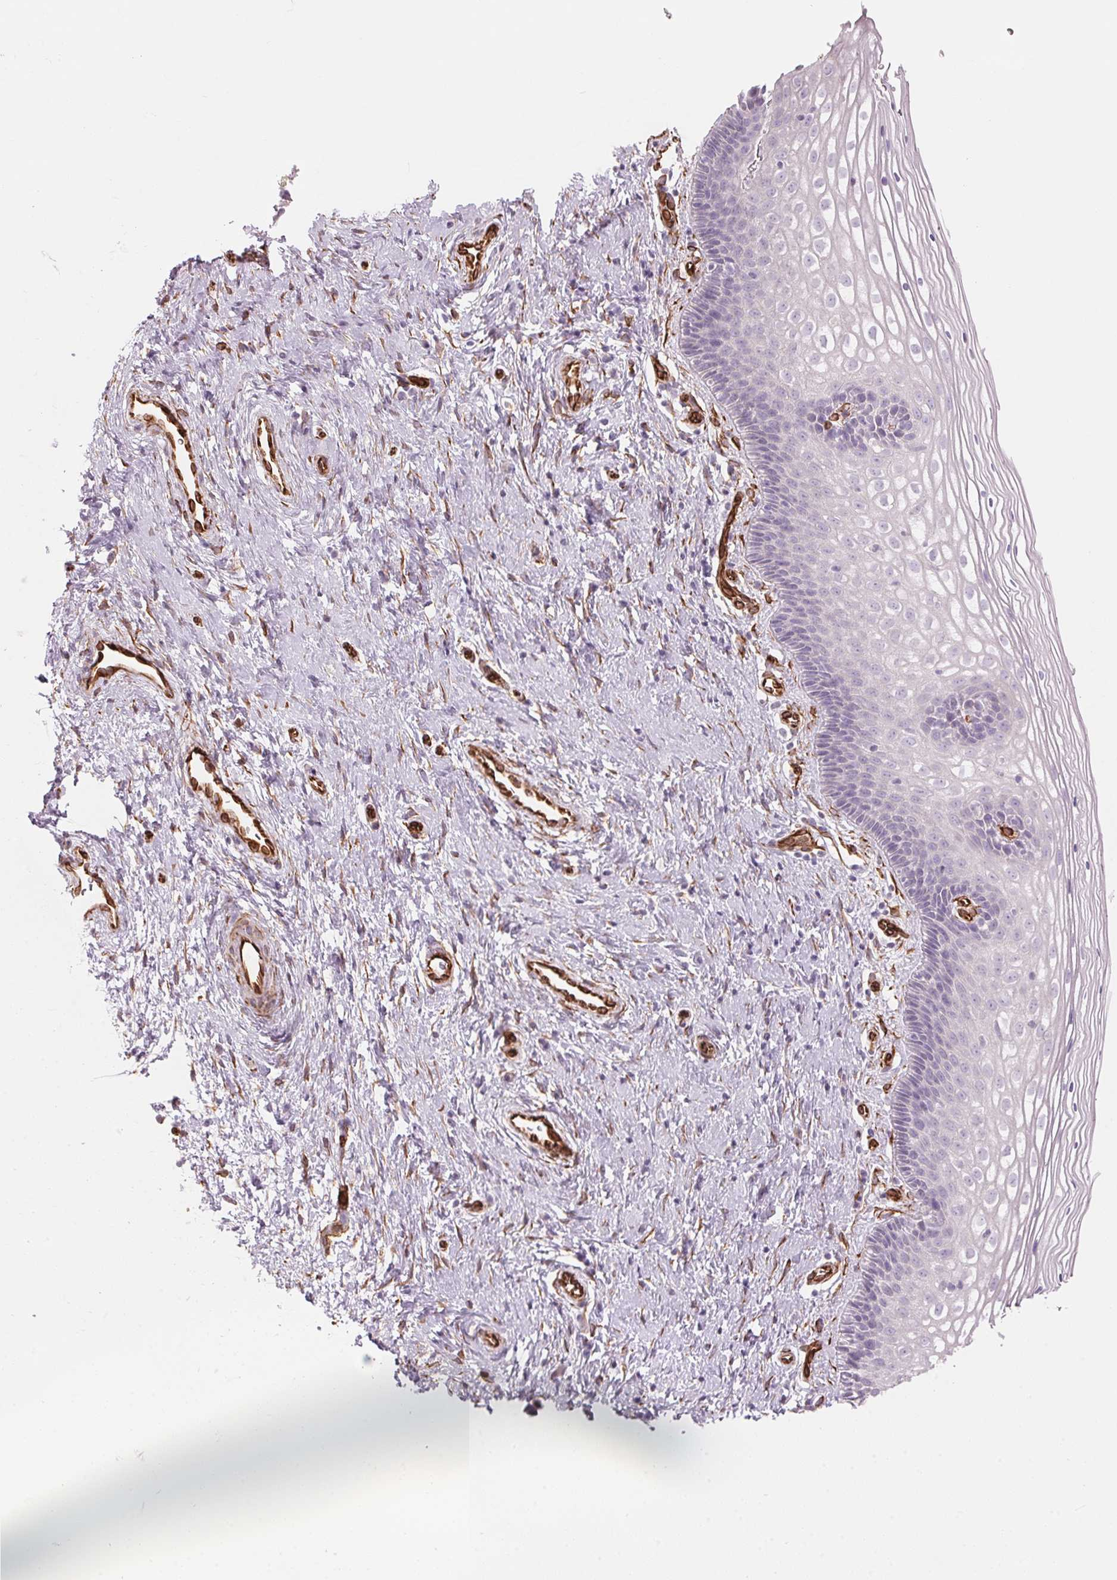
{"staining": {"intensity": "negative", "quantity": "none", "location": "none"}, "tissue": "cervix", "cell_type": "Glandular cells", "image_type": "normal", "snomed": [{"axis": "morphology", "description": "Normal tissue, NOS"}, {"axis": "topography", "description": "Cervix"}], "caption": "Photomicrograph shows no significant protein positivity in glandular cells of normal cervix. Nuclei are stained in blue.", "gene": "CLPS", "patient": {"sex": "female", "age": 34}}